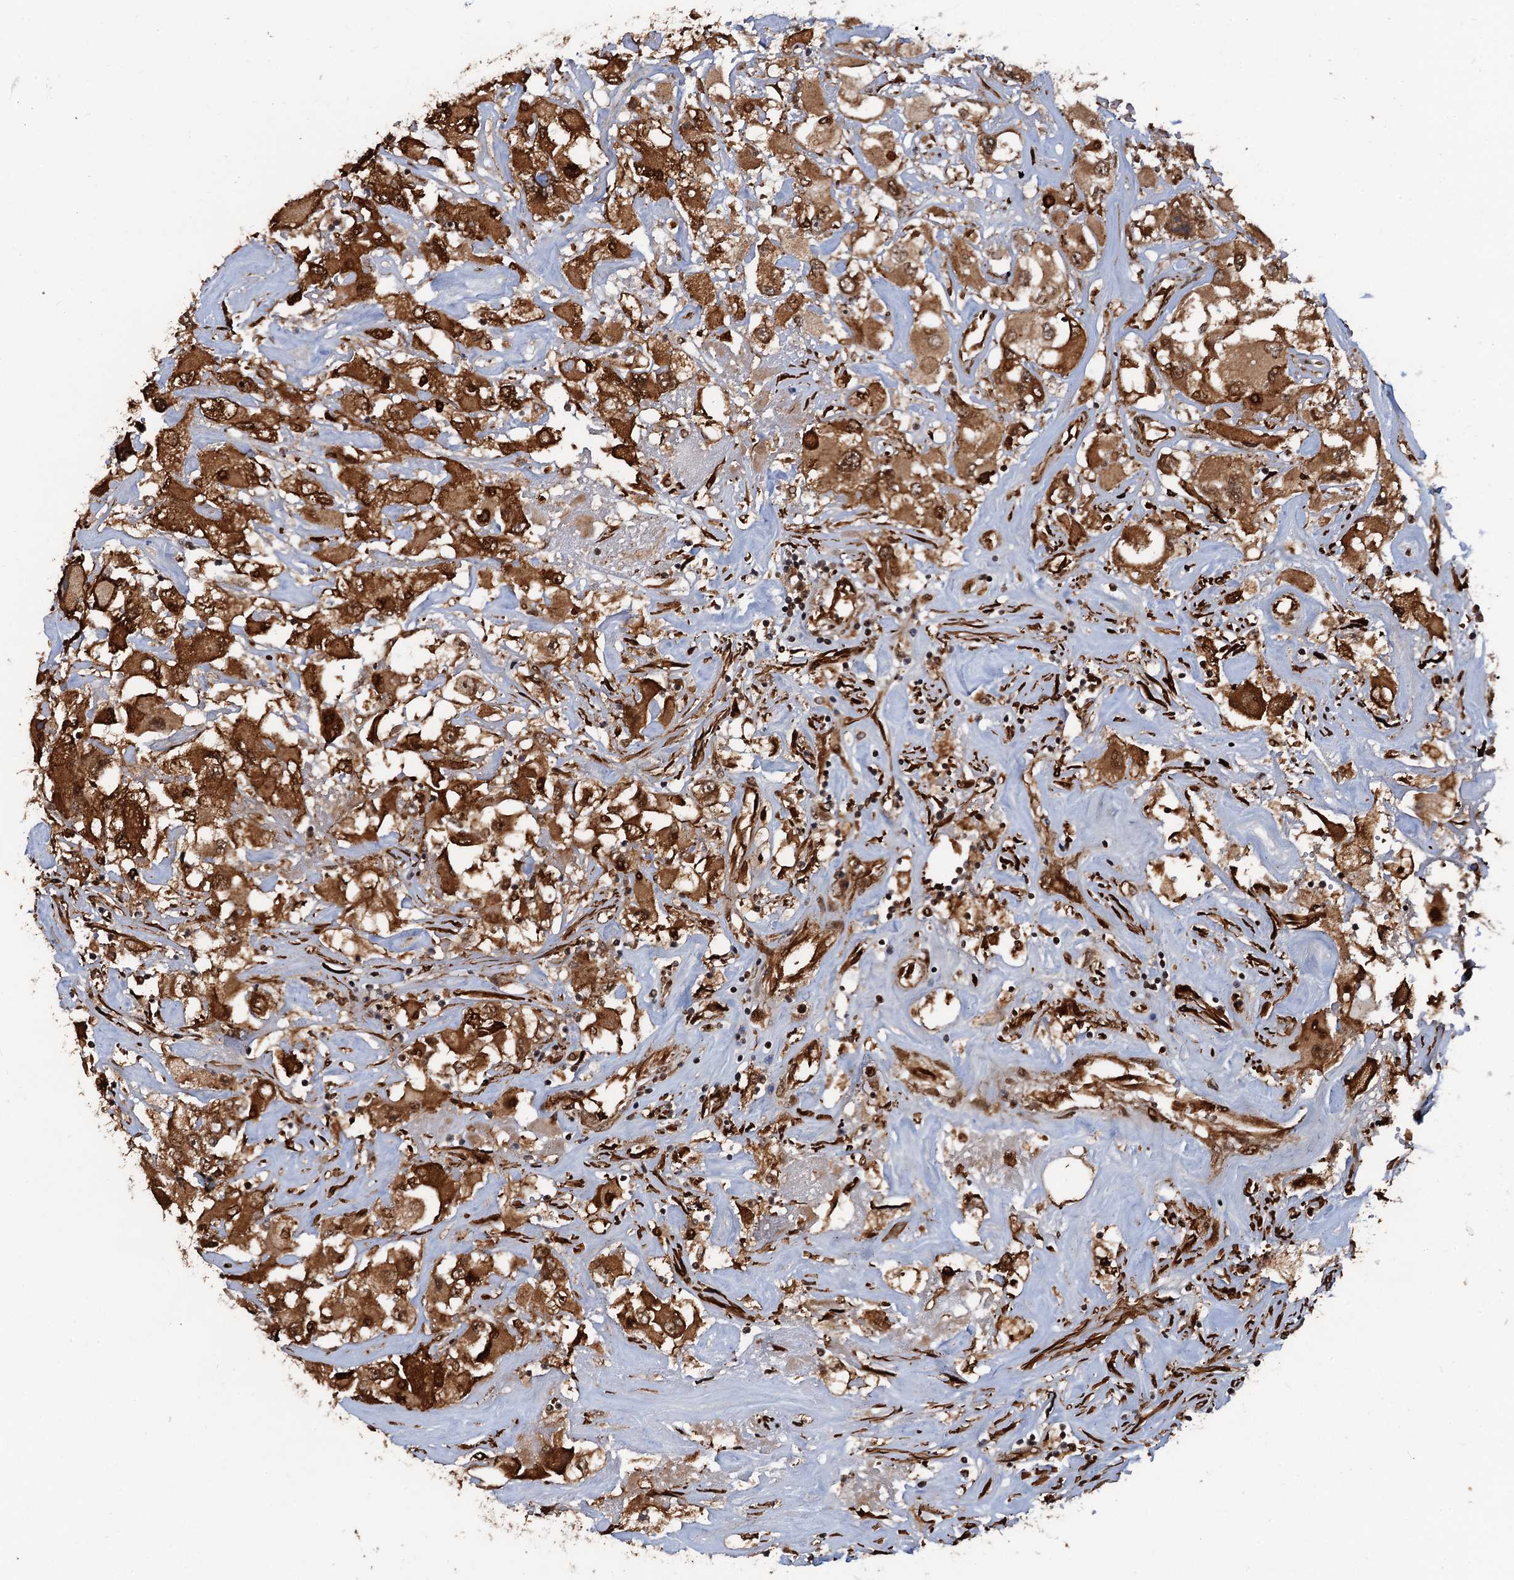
{"staining": {"intensity": "strong", "quantity": ">75%", "location": "cytoplasmic/membranous,nuclear"}, "tissue": "renal cancer", "cell_type": "Tumor cells", "image_type": "cancer", "snomed": [{"axis": "morphology", "description": "Adenocarcinoma, NOS"}, {"axis": "topography", "description": "Kidney"}], "caption": "Immunohistochemical staining of human renal adenocarcinoma displays strong cytoplasmic/membranous and nuclear protein expression in approximately >75% of tumor cells.", "gene": "SNRNP25", "patient": {"sex": "female", "age": 52}}